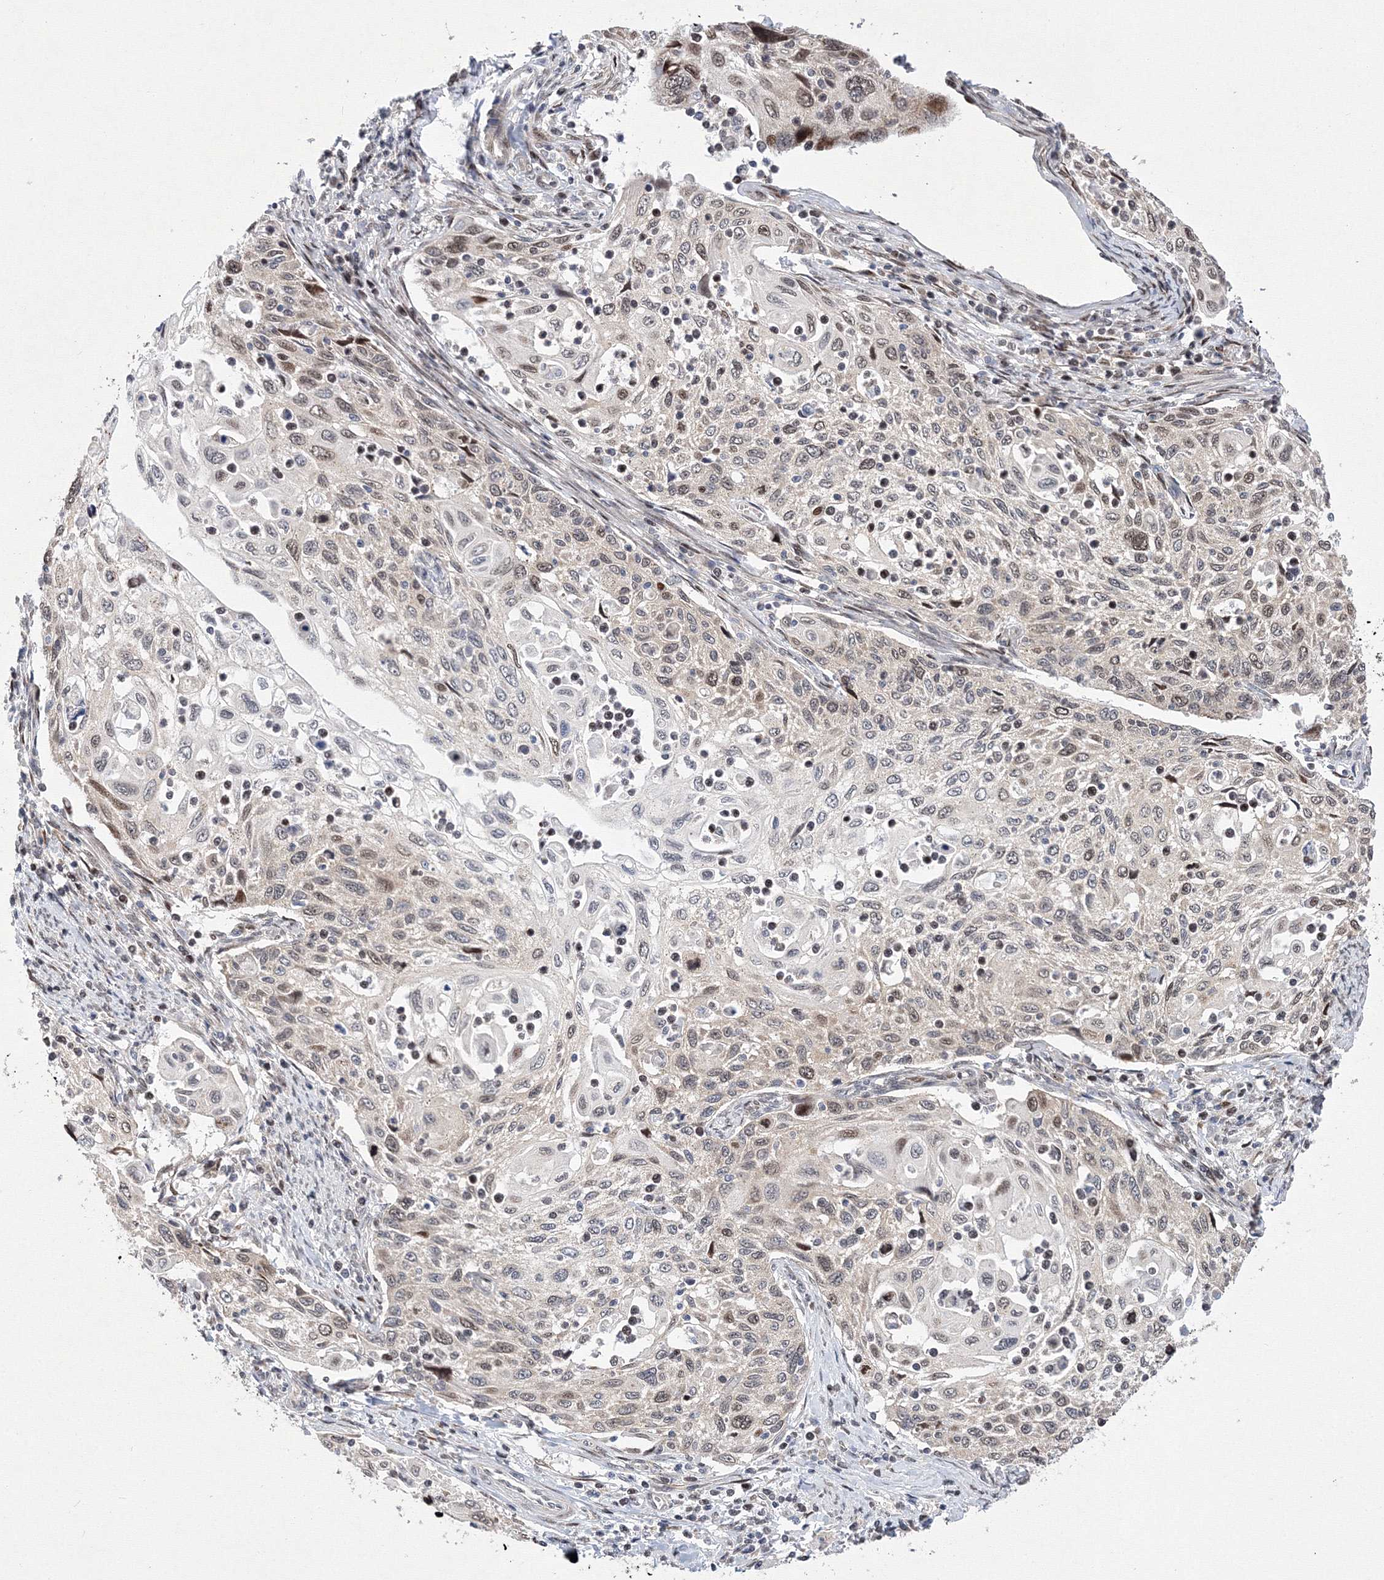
{"staining": {"intensity": "weak", "quantity": "25%-75%", "location": "nuclear"}, "tissue": "cervical cancer", "cell_type": "Tumor cells", "image_type": "cancer", "snomed": [{"axis": "morphology", "description": "Squamous cell carcinoma, NOS"}, {"axis": "topography", "description": "Cervix"}], "caption": "Immunohistochemistry micrograph of human cervical squamous cell carcinoma stained for a protein (brown), which reveals low levels of weak nuclear staining in about 25%-75% of tumor cells.", "gene": "GPN1", "patient": {"sex": "female", "age": 70}}